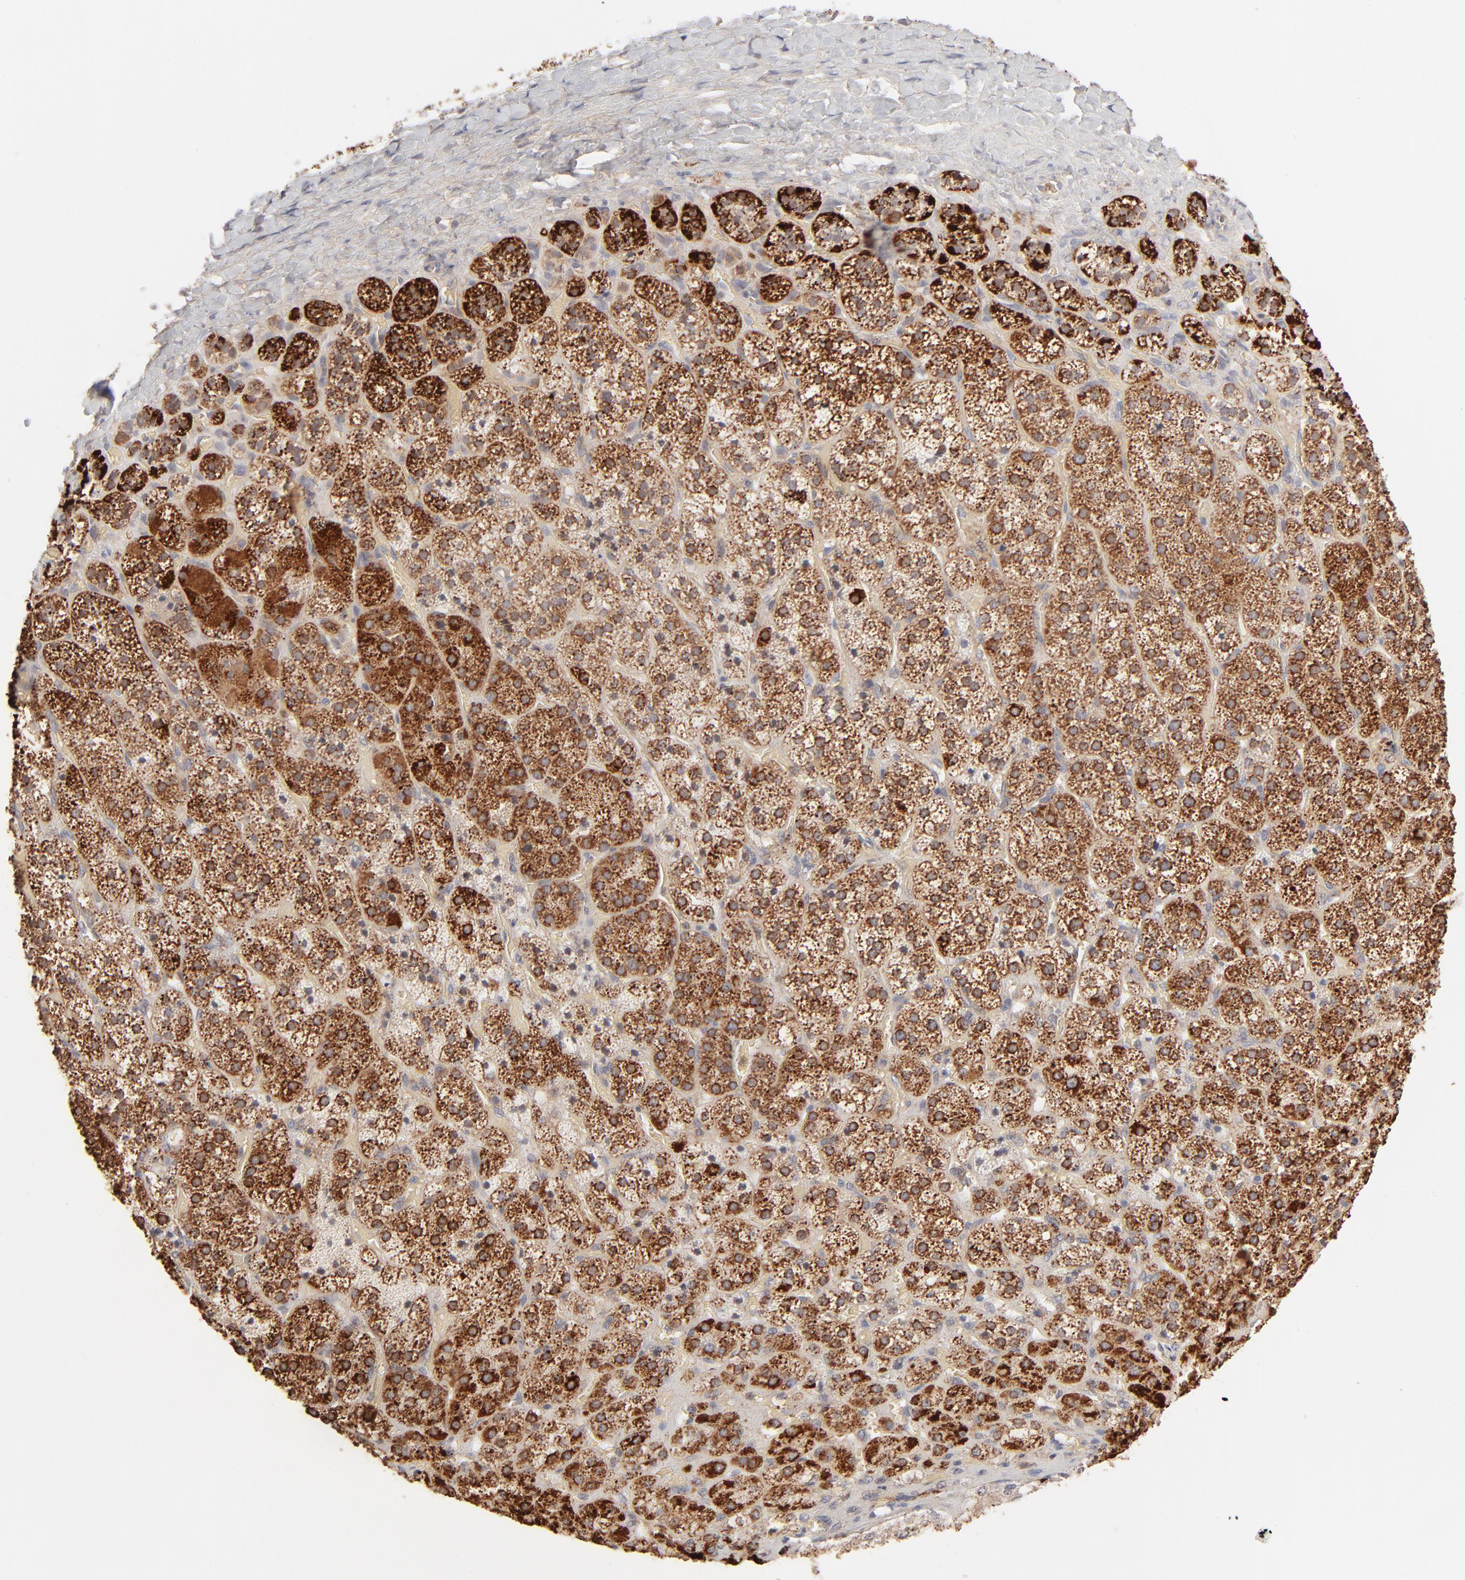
{"staining": {"intensity": "strong", "quantity": ">75%", "location": "cytoplasmic/membranous"}, "tissue": "adrenal gland", "cell_type": "Glandular cells", "image_type": "normal", "snomed": [{"axis": "morphology", "description": "Normal tissue, NOS"}, {"axis": "topography", "description": "Adrenal gland"}], "caption": "Benign adrenal gland demonstrates strong cytoplasmic/membranous staining in approximately >75% of glandular cells Nuclei are stained in blue..", "gene": "CSPG4", "patient": {"sex": "female", "age": 71}}